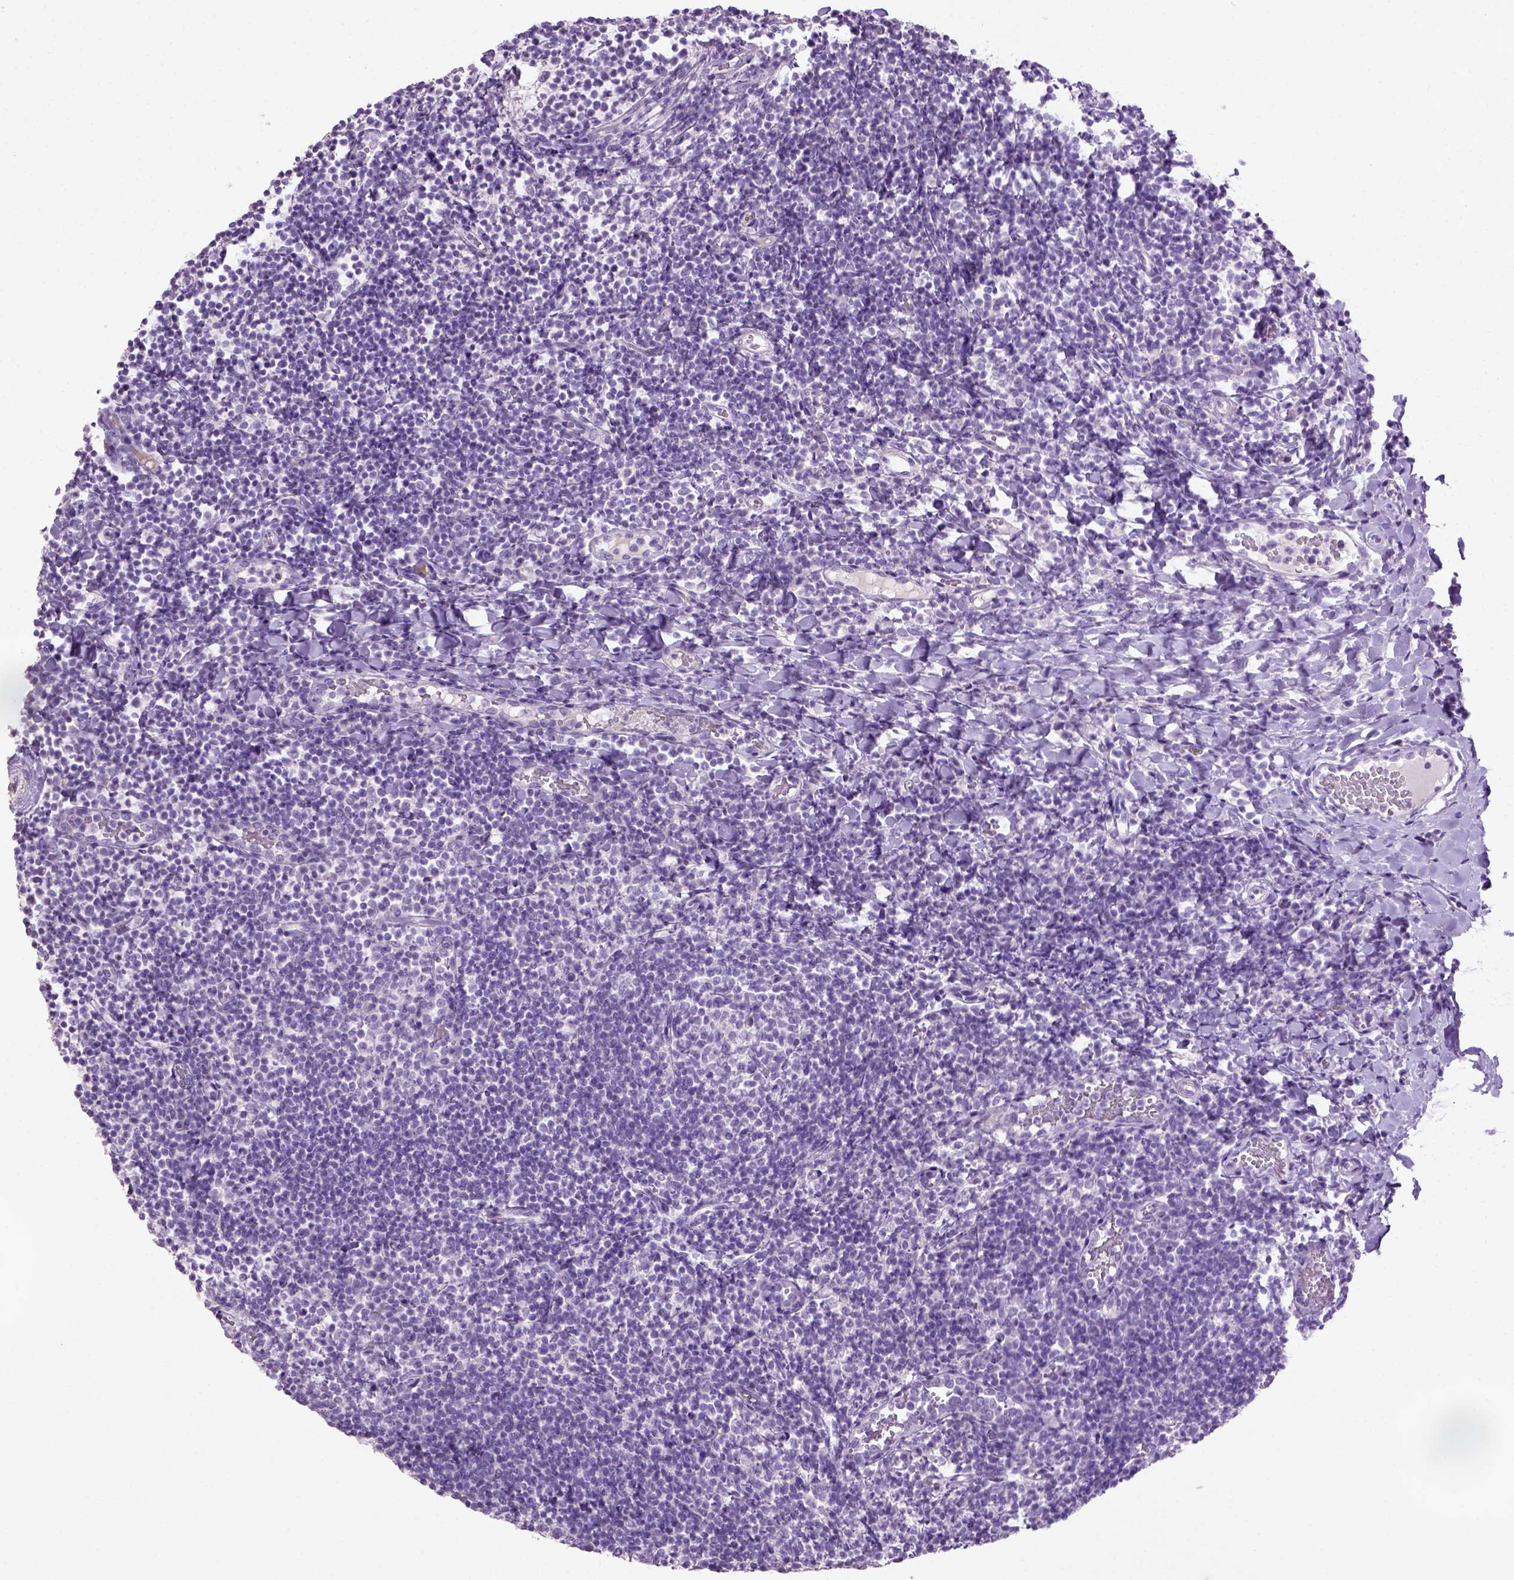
{"staining": {"intensity": "negative", "quantity": "none", "location": "none"}, "tissue": "tonsil", "cell_type": "Germinal center cells", "image_type": "normal", "snomed": [{"axis": "morphology", "description": "Normal tissue, NOS"}, {"axis": "topography", "description": "Tonsil"}], "caption": "This is a photomicrograph of immunohistochemistry (IHC) staining of normal tonsil, which shows no positivity in germinal center cells.", "gene": "CYP24A1", "patient": {"sex": "female", "age": 10}}